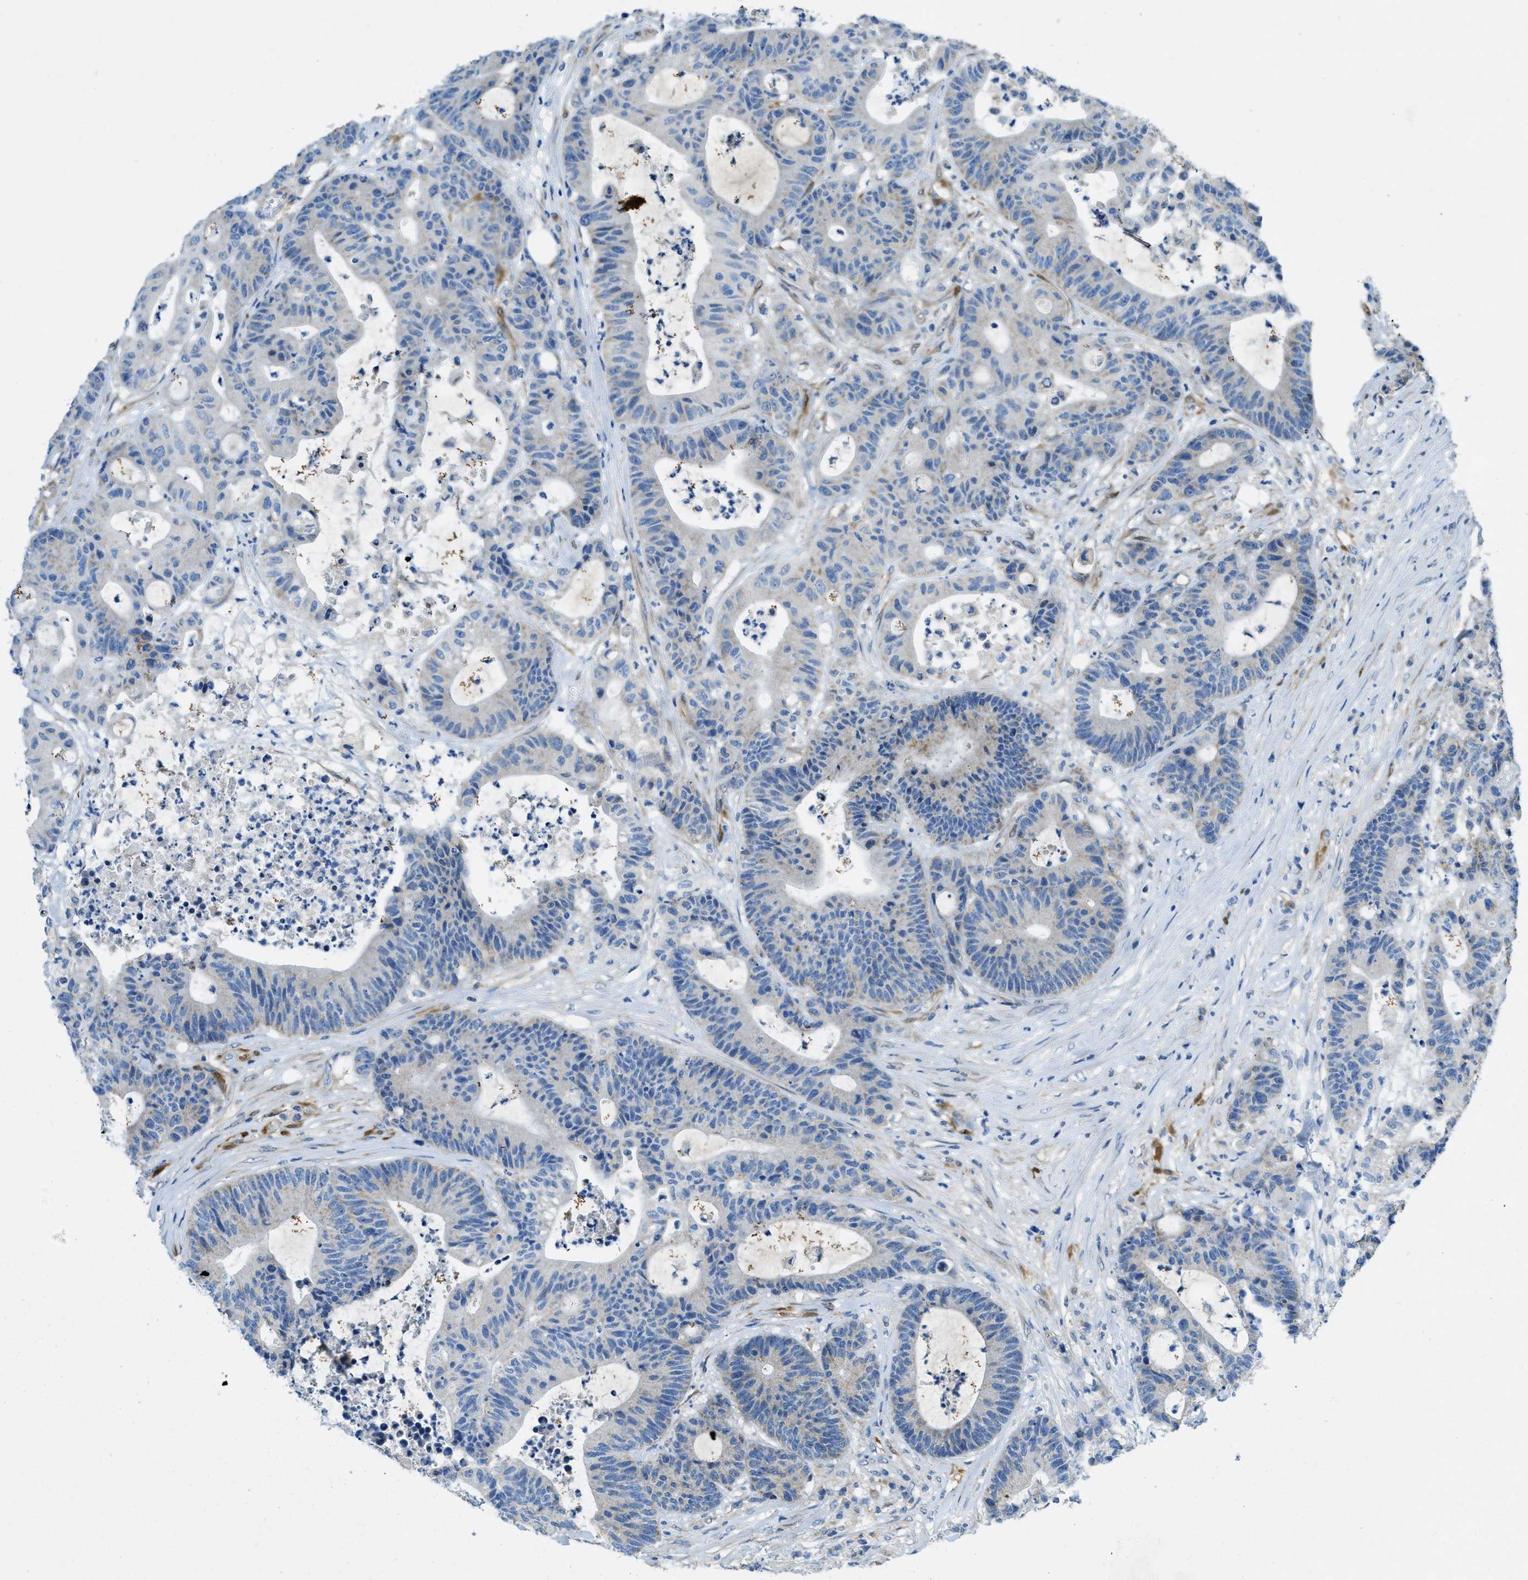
{"staining": {"intensity": "negative", "quantity": "none", "location": "none"}, "tissue": "colorectal cancer", "cell_type": "Tumor cells", "image_type": "cancer", "snomed": [{"axis": "morphology", "description": "Adenocarcinoma, NOS"}, {"axis": "topography", "description": "Colon"}], "caption": "This is an immunohistochemistry (IHC) histopathology image of colorectal cancer. There is no staining in tumor cells.", "gene": "CYGB", "patient": {"sex": "female", "age": 84}}